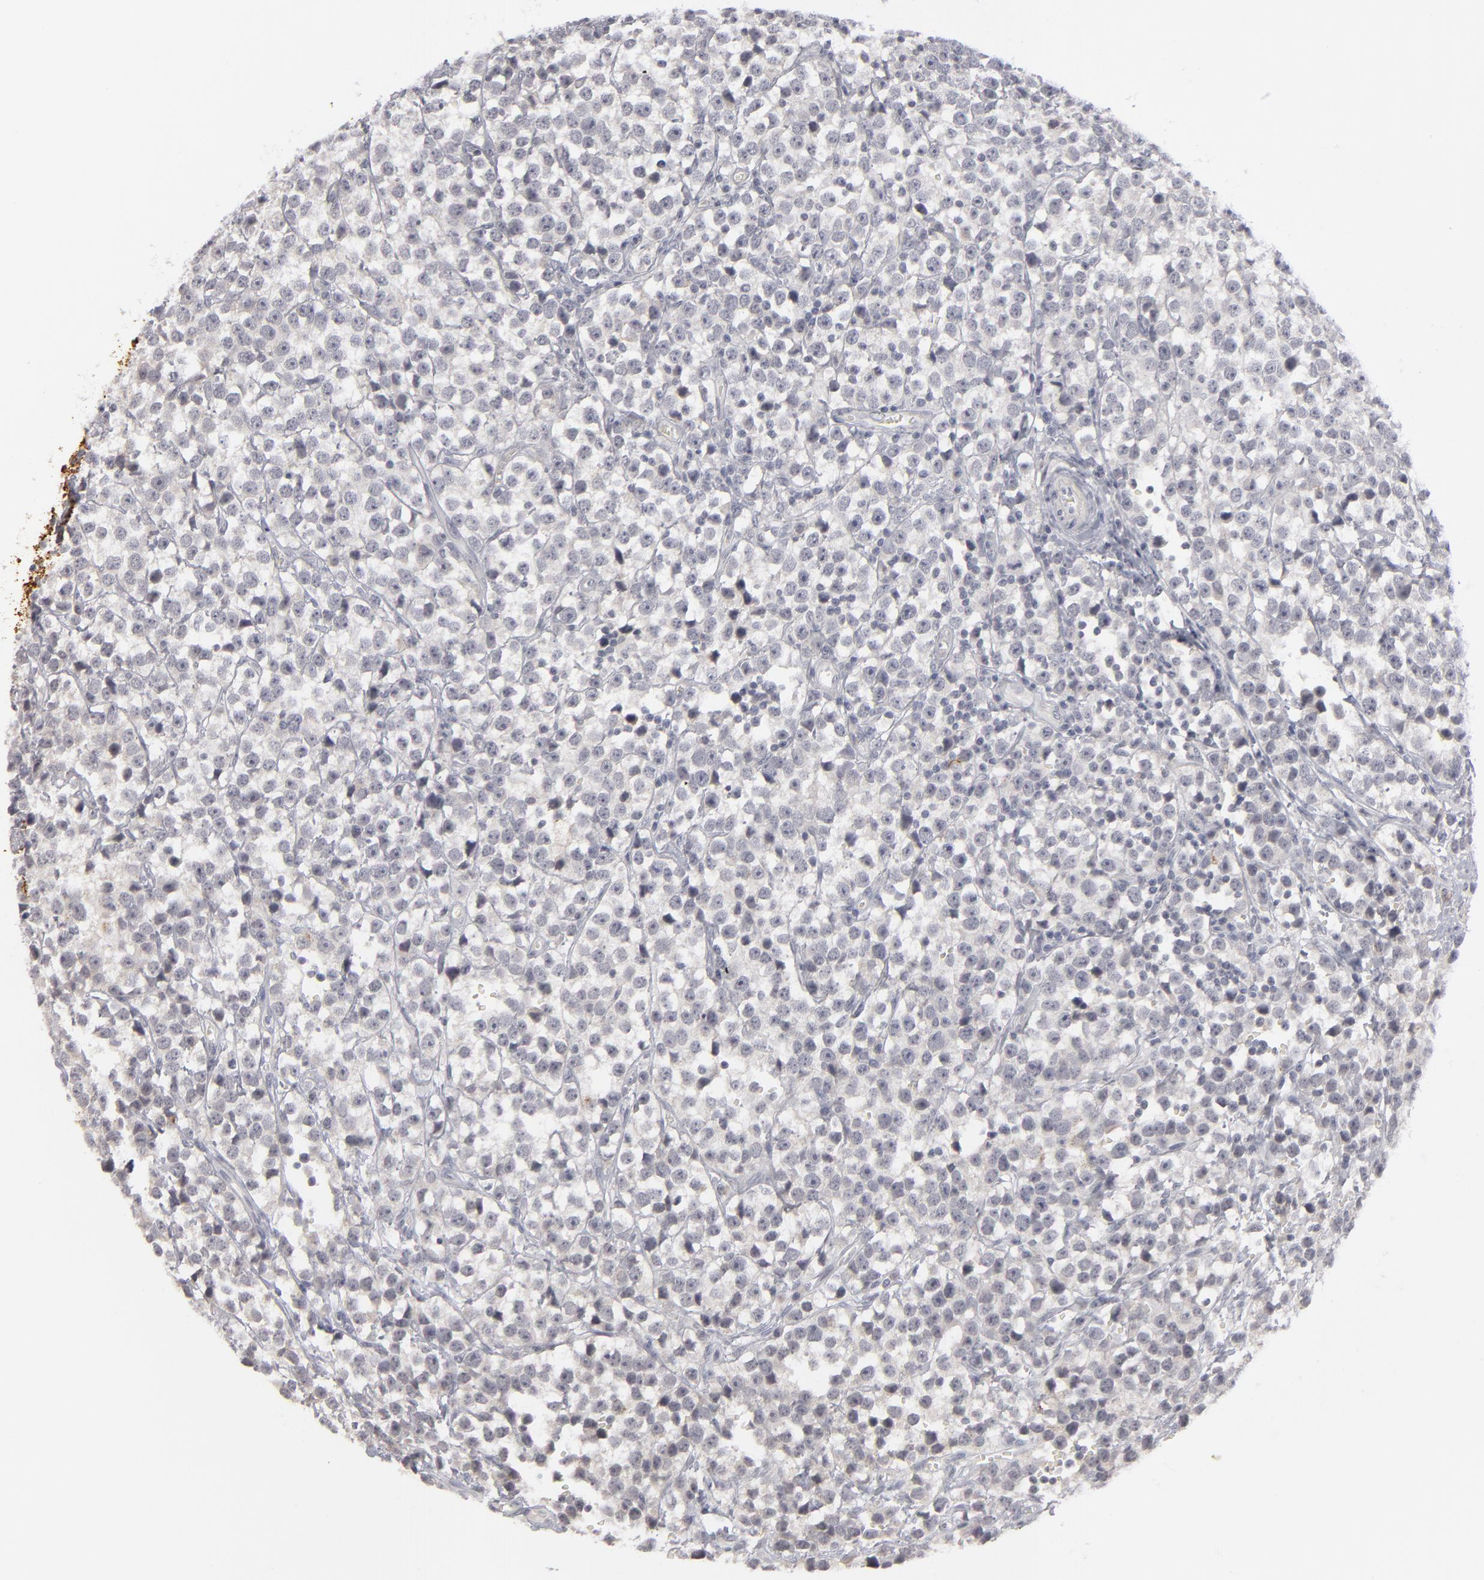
{"staining": {"intensity": "negative", "quantity": "none", "location": "none"}, "tissue": "testis cancer", "cell_type": "Tumor cells", "image_type": "cancer", "snomed": [{"axis": "morphology", "description": "Seminoma, NOS"}, {"axis": "topography", "description": "Testis"}], "caption": "Tumor cells show no significant positivity in seminoma (testis).", "gene": "KIAA1210", "patient": {"sex": "male", "age": 25}}